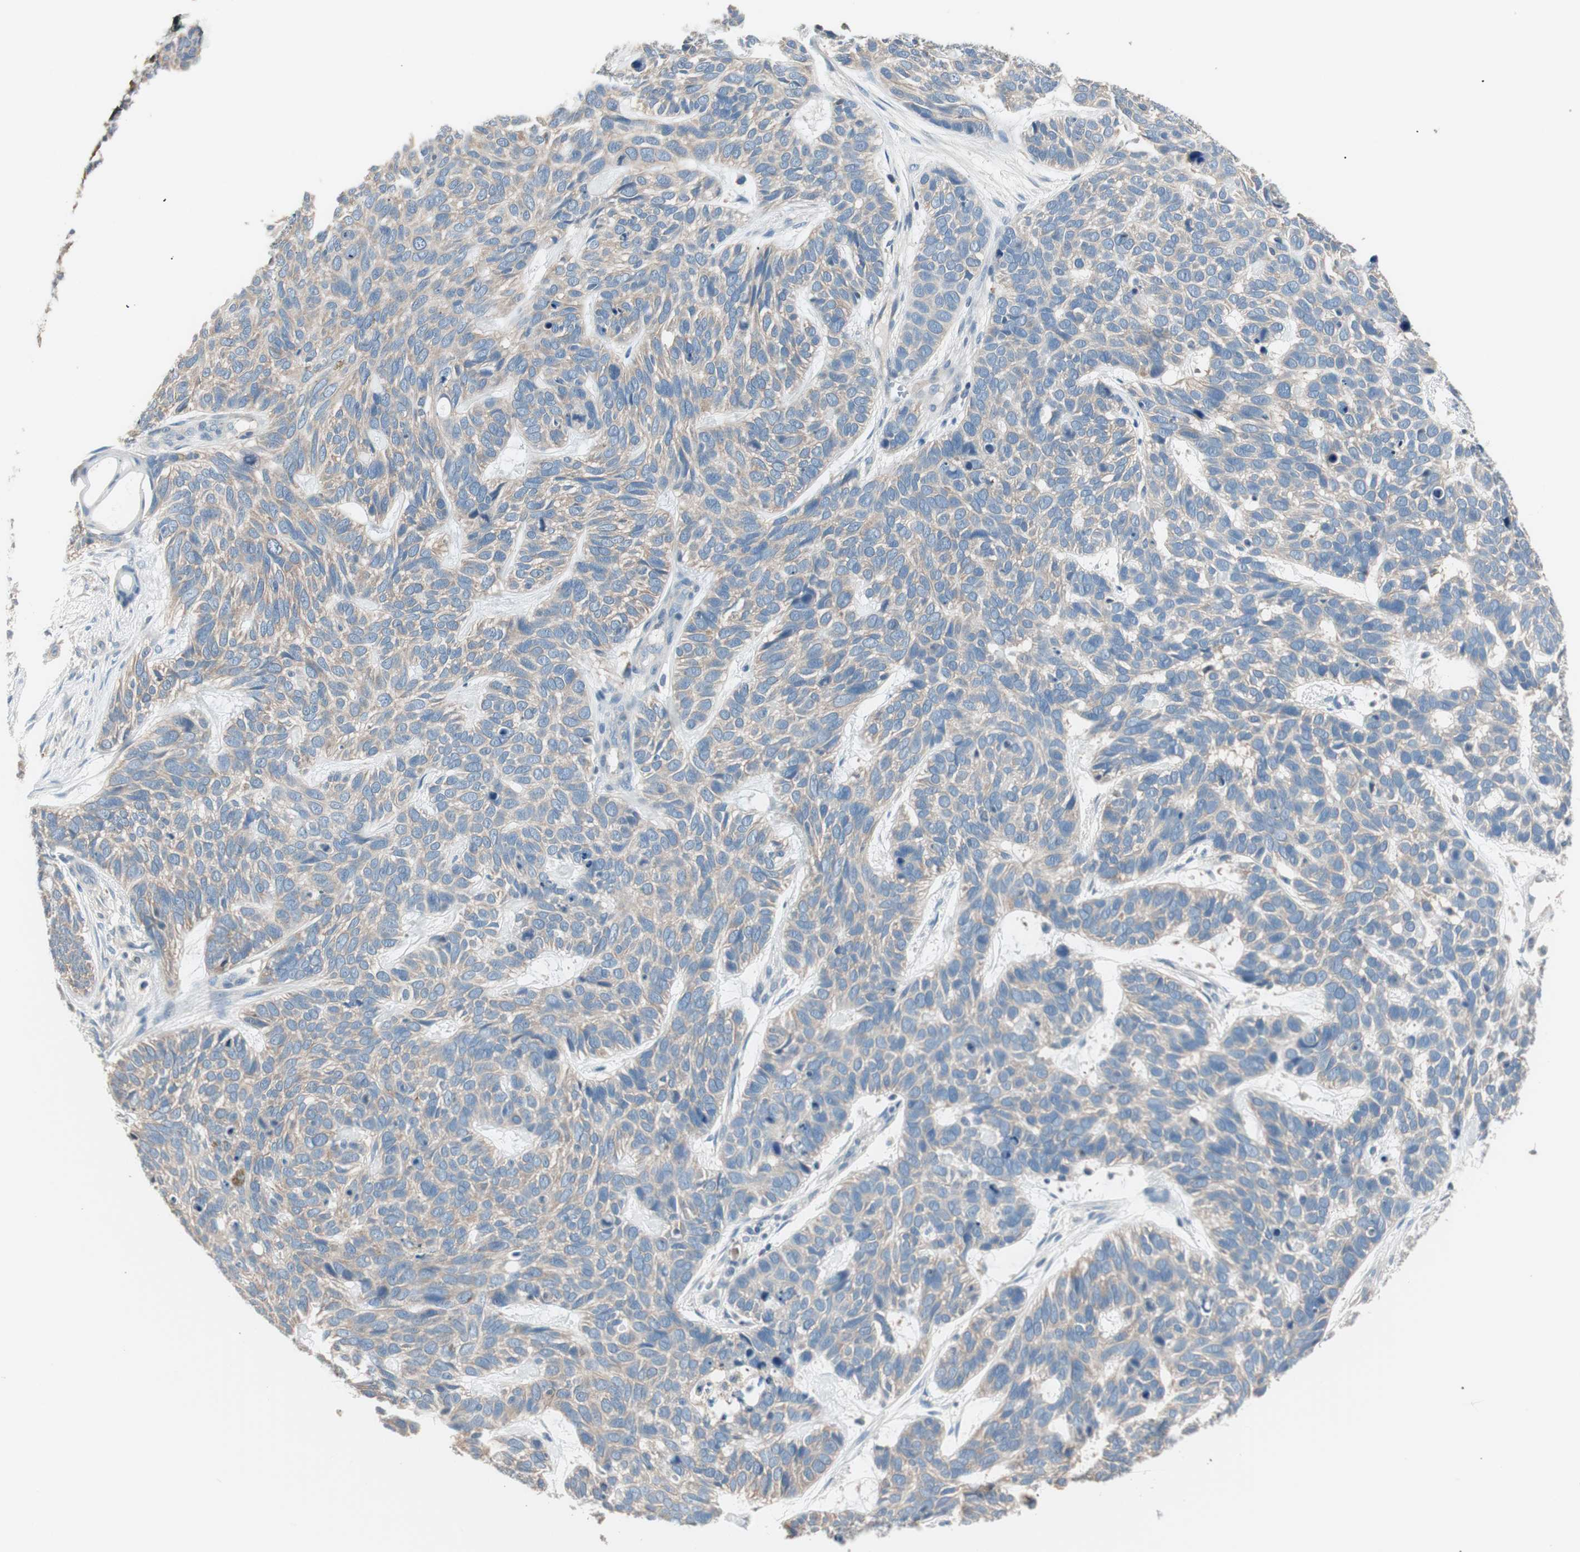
{"staining": {"intensity": "weak", "quantity": "25%-75%", "location": "cytoplasmic/membranous"}, "tissue": "skin cancer", "cell_type": "Tumor cells", "image_type": "cancer", "snomed": [{"axis": "morphology", "description": "Basal cell carcinoma"}, {"axis": "topography", "description": "Skin"}], "caption": "Skin cancer (basal cell carcinoma) stained for a protein exhibits weak cytoplasmic/membranous positivity in tumor cells. The staining was performed using DAB (3,3'-diaminobenzidine) to visualize the protein expression in brown, while the nuclei were stained in blue with hematoxylin (Magnification: 20x).", "gene": "RAD54B", "patient": {"sex": "male", "age": 87}}